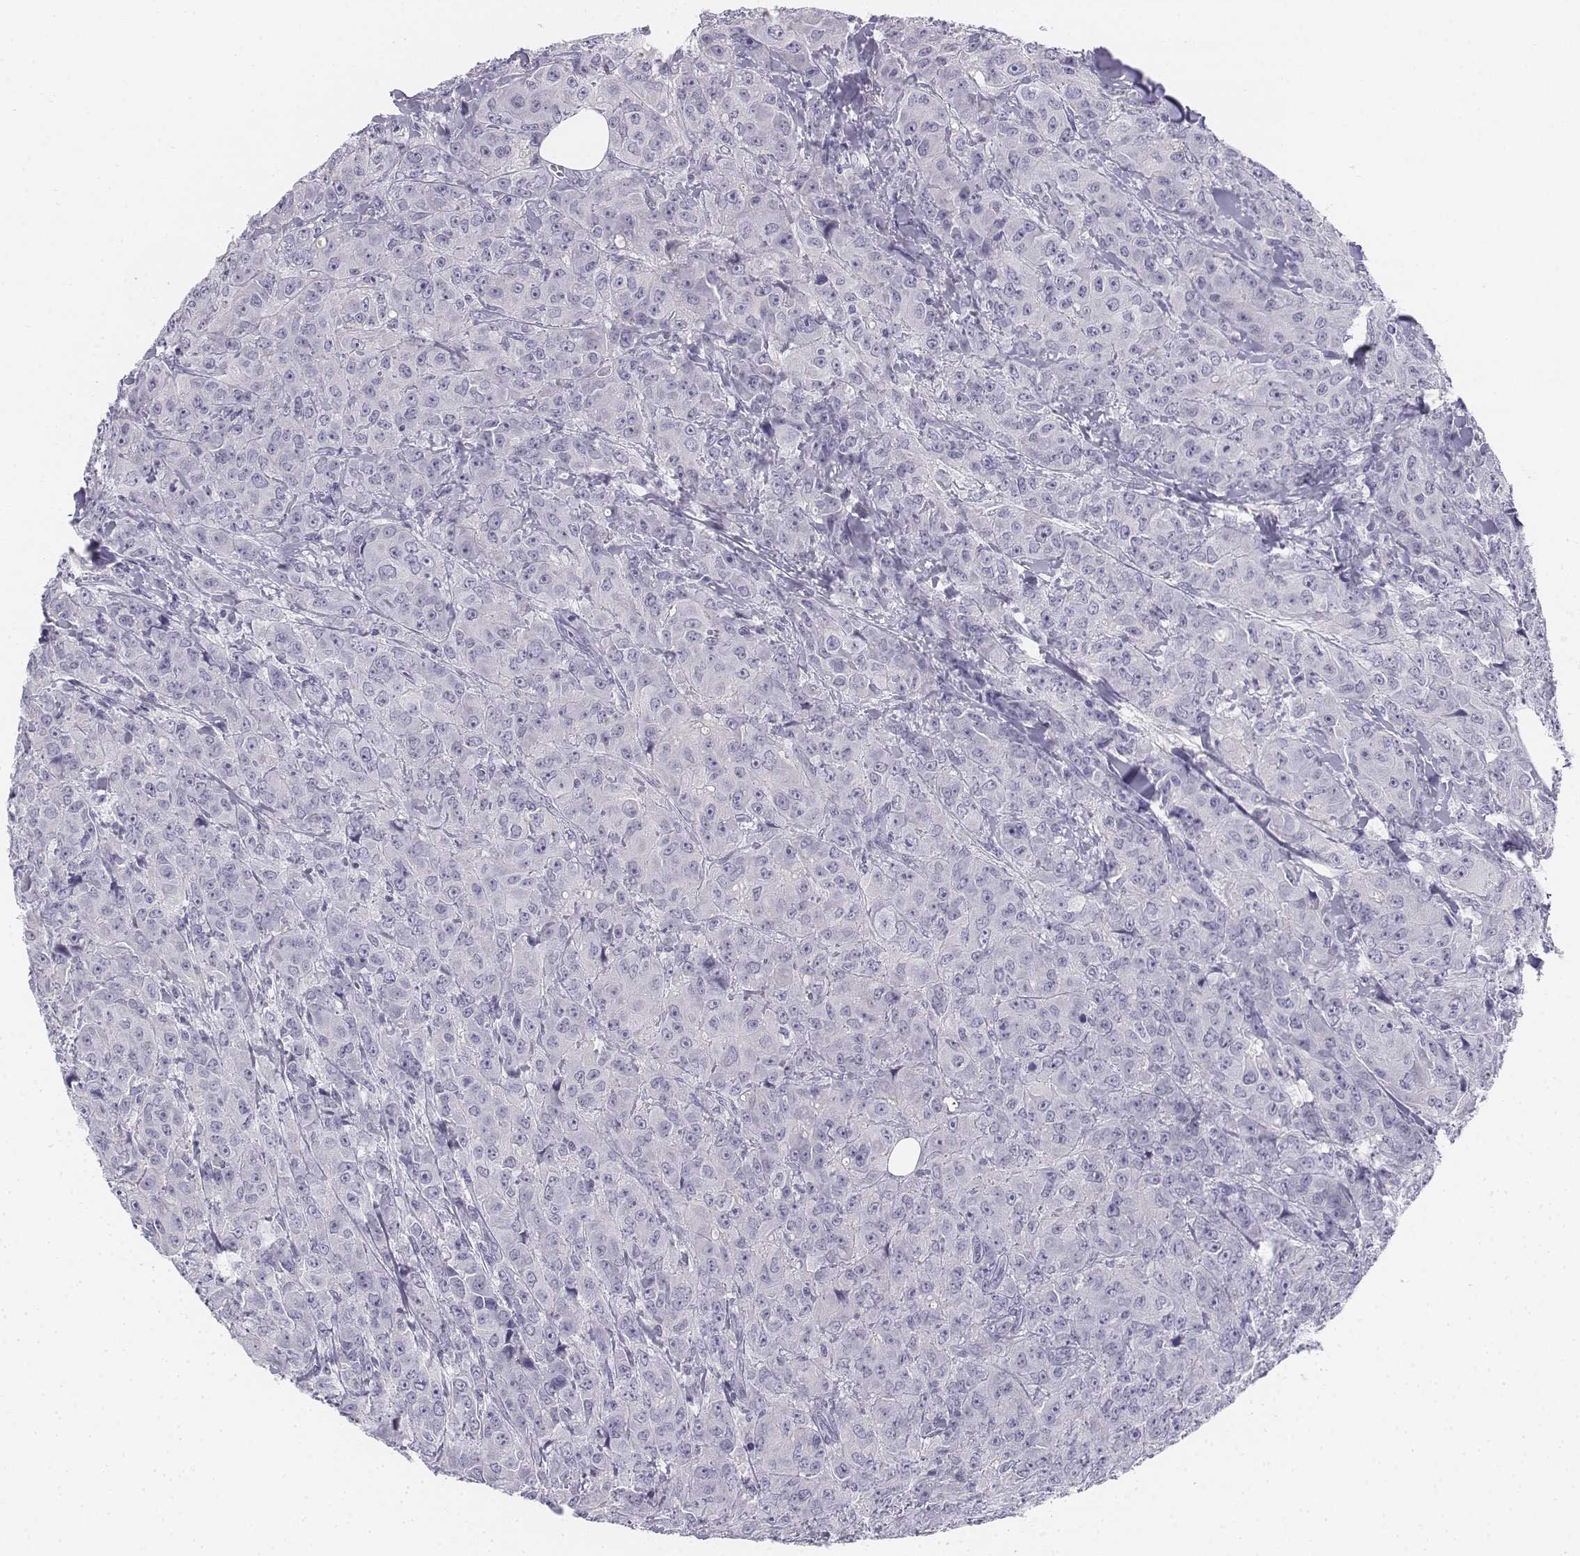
{"staining": {"intensity": "negative", "quantity": "none", "location": "none"}, "tissue": "breast cancer", "cell_type": "Tumor cells", "image_type": "cancer", "snomed": [{"axis": "morphology", "description": "Duct carcinoma"}, {"axis": "topography", "description": "Breast"}], "caption": "This is a histopathology image of immunohistochemistry staining of breast intraductal carcinoma, which shows no staining in tumor cells.", "gene": "TH", "patient": {"sex": "female", "age": 43}}